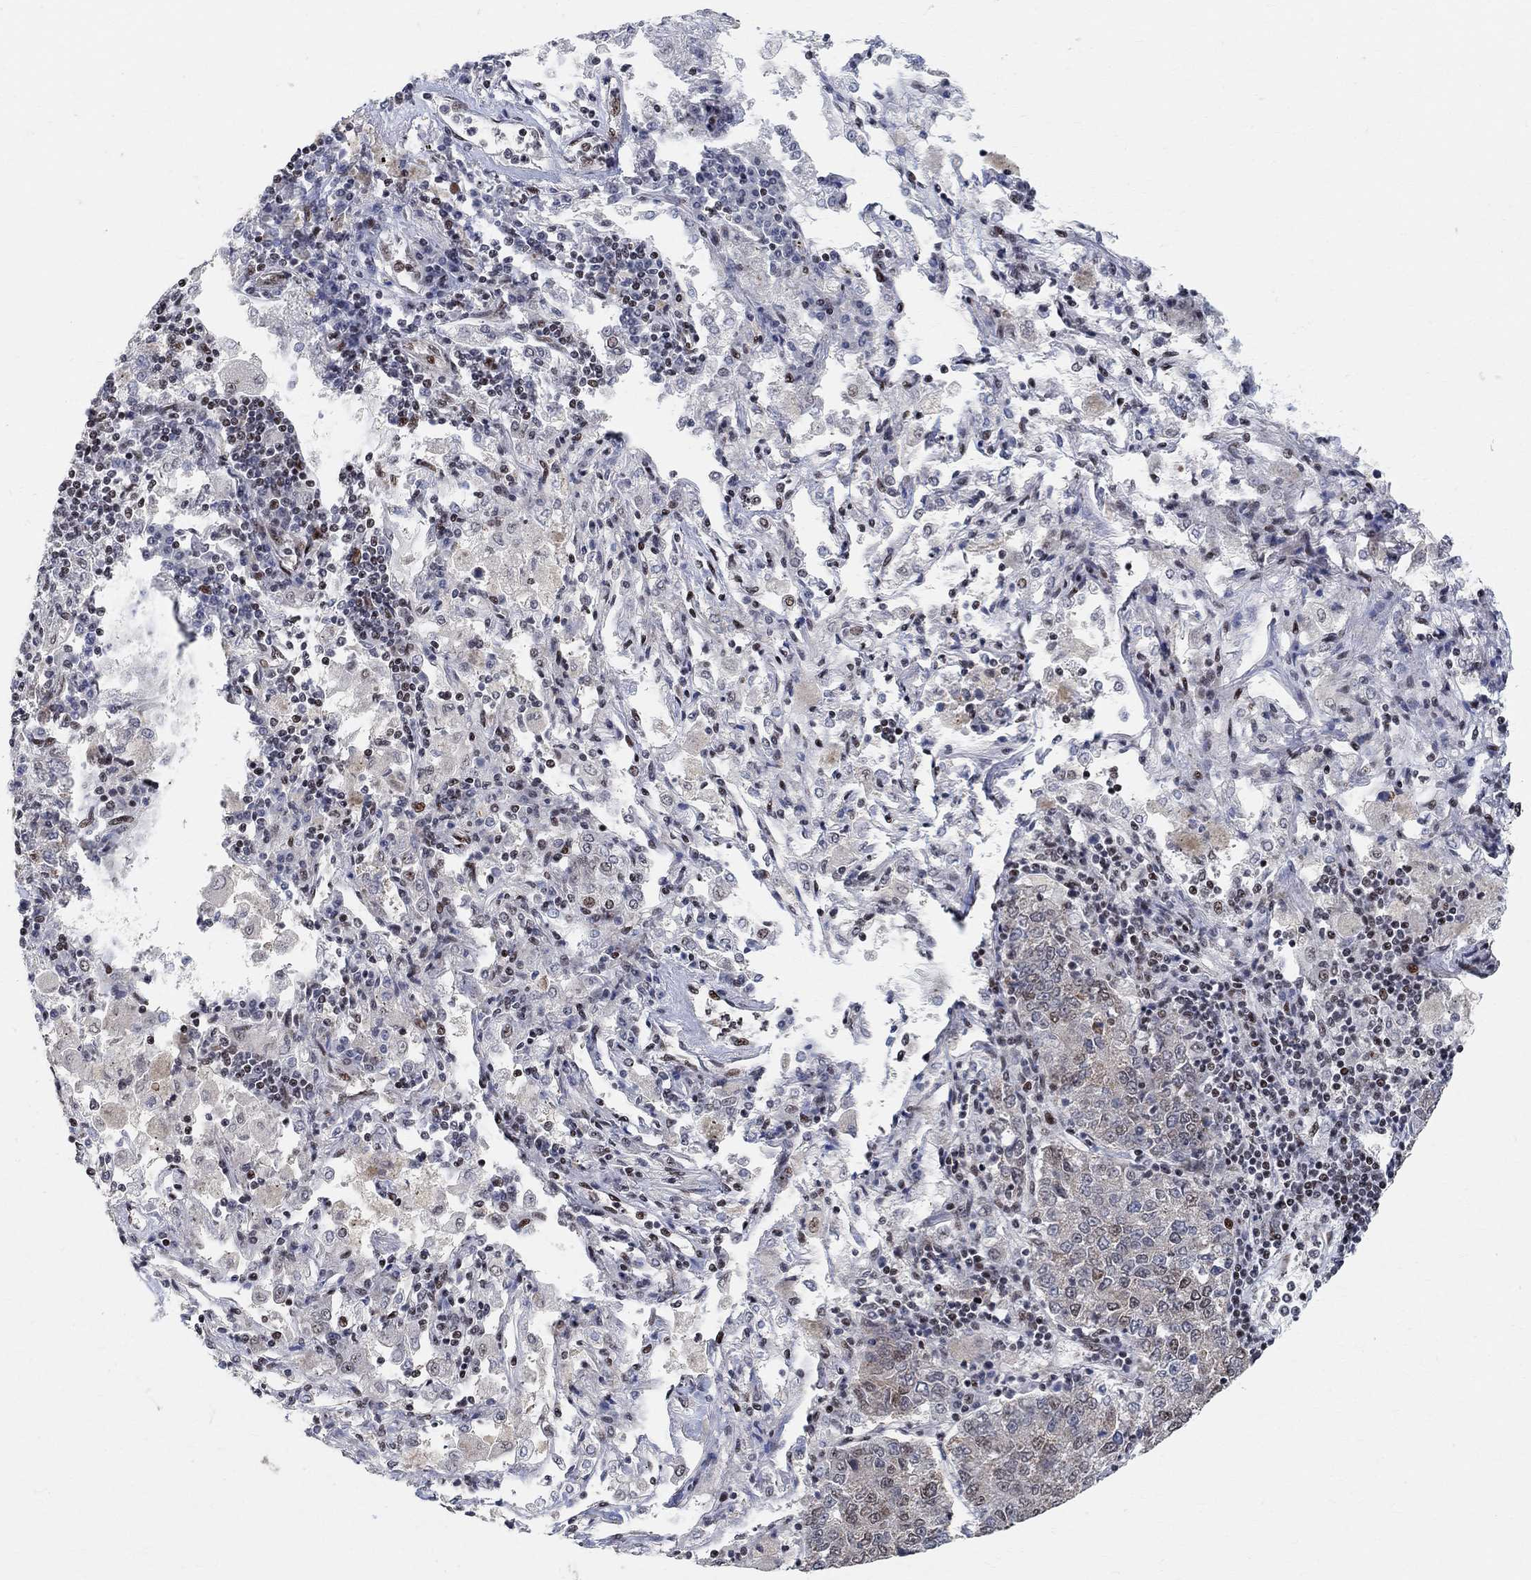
{"staining": {"intensity": "weak", "quantity": "<25%", "location": "nuclear"}, "tissue": "lung cancer", "cell_type": "Tumor cells", "image_type": "cancer", "snomed": [{"axis": "morphology", "description": "Adenocarcinoma, NOS"}, {"axis": "topography", "description": "Lung"}], "caption": "IHC micrograph of neoplastic tissue: human lung cancer (adenocarcinoma) stained with DAB reveals no significant protein staining in tumor cells.", "gene": "E4F1", "patient": {"sex": "male", "age": 49}}